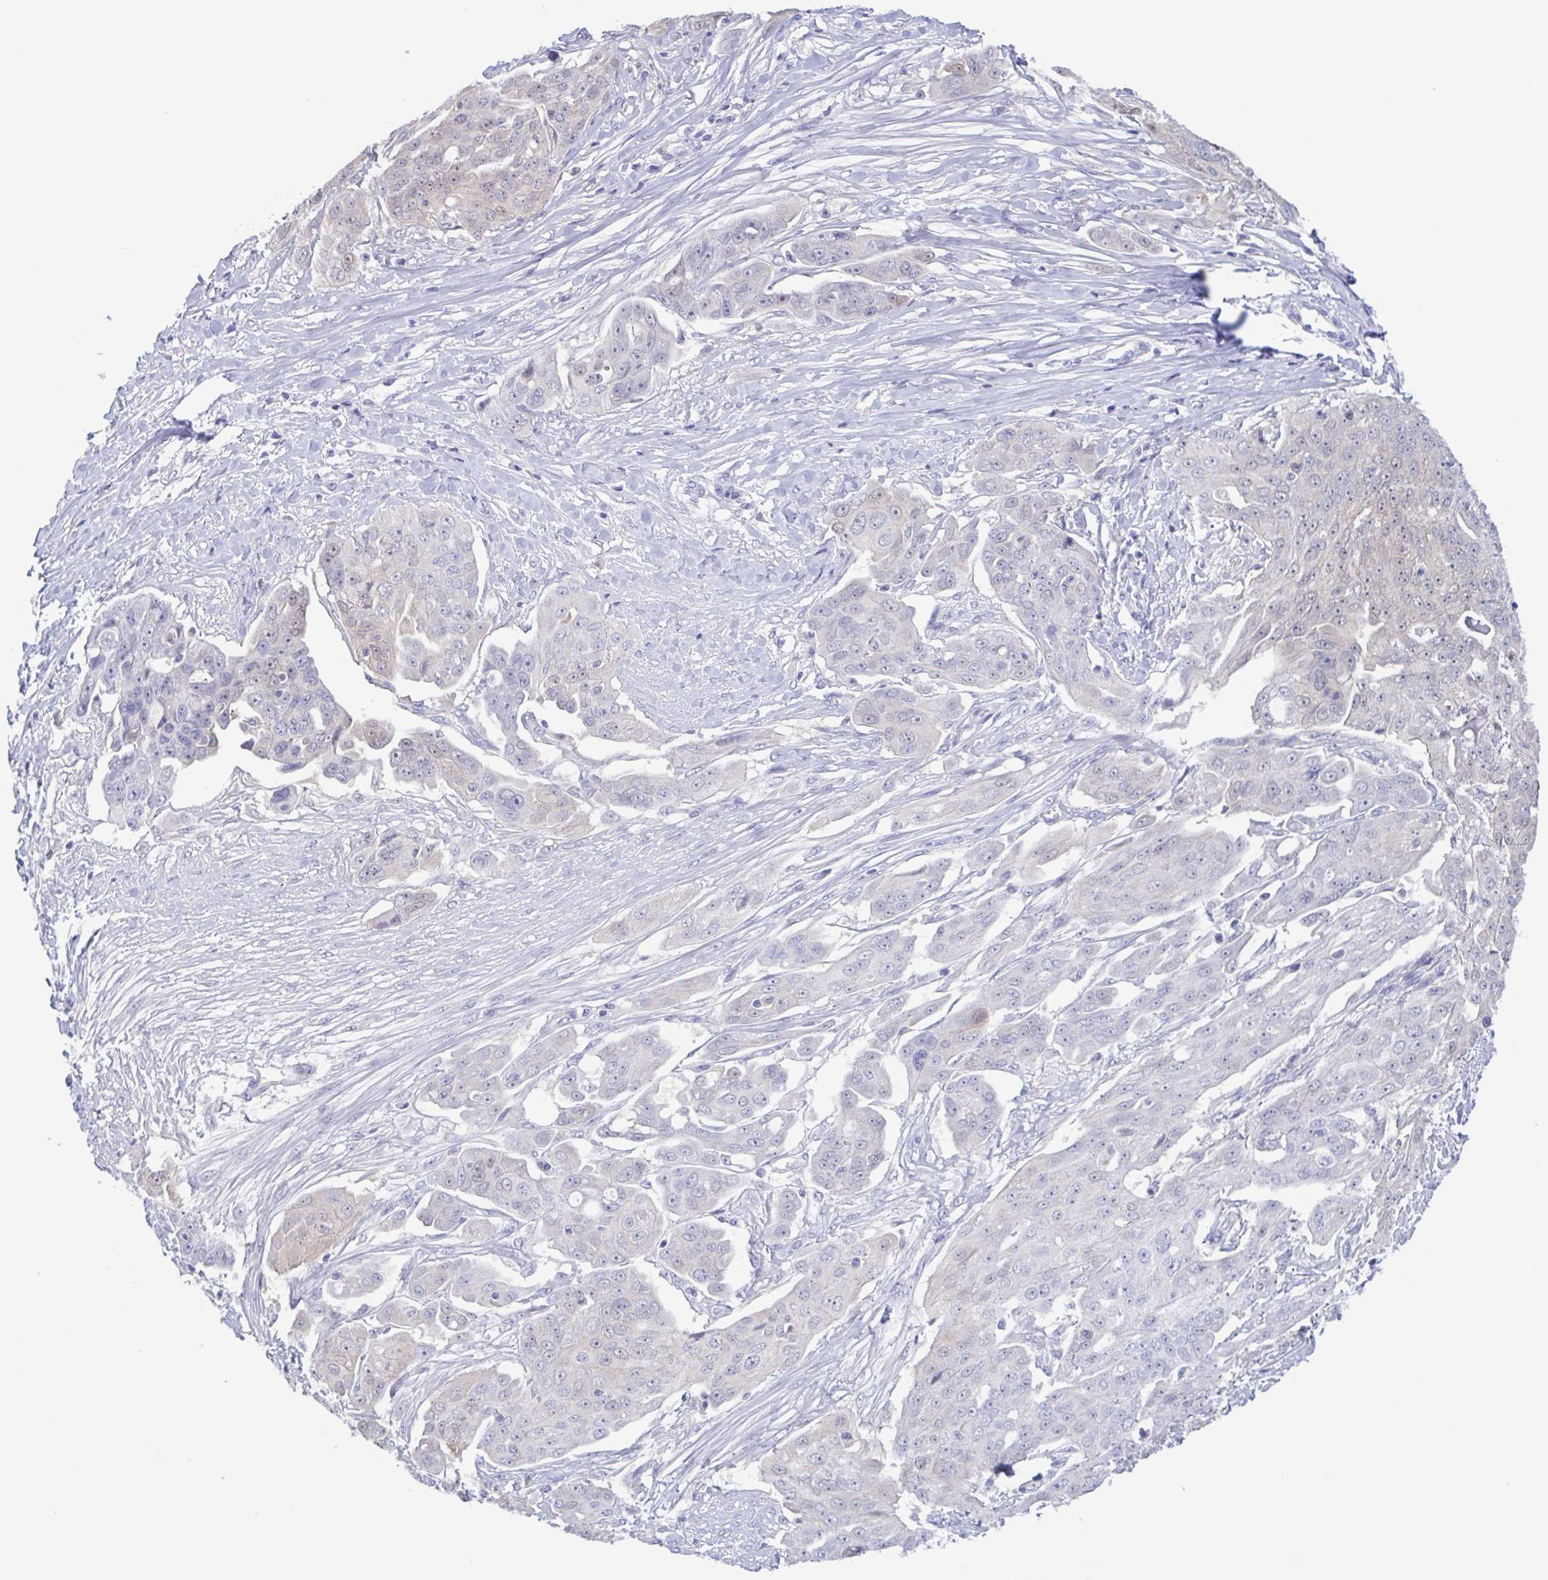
{"staining": {"intensity": "negative", "quantity": "none", "location": "none"}, "tissue": "ovarian cancer", "cell_type": "Tumor cells", "image_type": "cancer", "snomed": [{"axis": "morphology", "description": "Carcinoma, endometroid"}, {"axis": "topography", "description": "Ovary"}], "caption": "High power microscopy micrograph of an immunohistochemistry (IHC) histopathology image of endometroid carcinoma (ovarian), revealing no significant positivity in tumor cells.", "gene": "LDHC", "patient": {"sex": "female", "age": 70}}